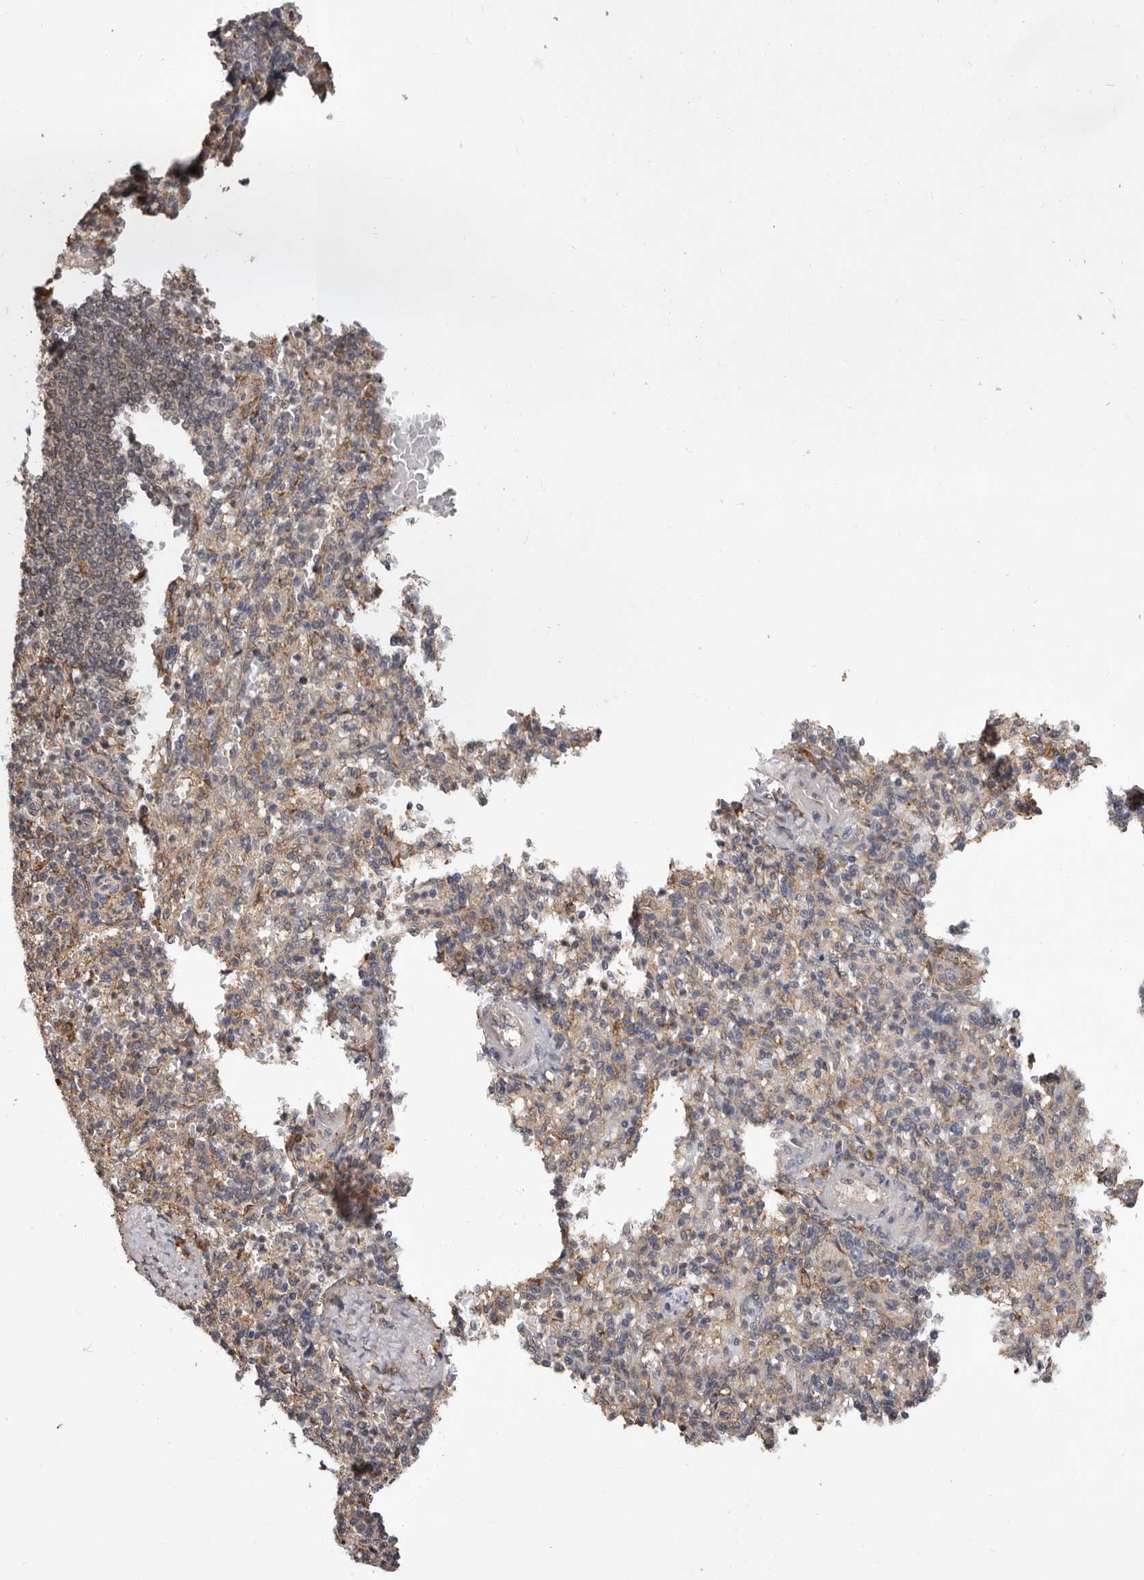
{"staining": {"intensity": "weak", "quantity": "<25%", "location": "cytoplasmic/membranous"}, "tissue": "spleen", "cell_type": "Cells in red pulp", "image_type": "normal", "snomed": [{"axis": "morphology", "description": "Normal tissue, NOS"}, {"axis": "topography", "description": "Spleen"}], "caption": "The image displays no significant staining in cells in red pulp of spleen. The staining was performed using DAB to visualize the protein expression in brown, while the nuclei were stained in blue with hematoxylin (Magnification: 20x).", "gene": "RRM2B", "patient": {"sex": "female", "age": 74}}